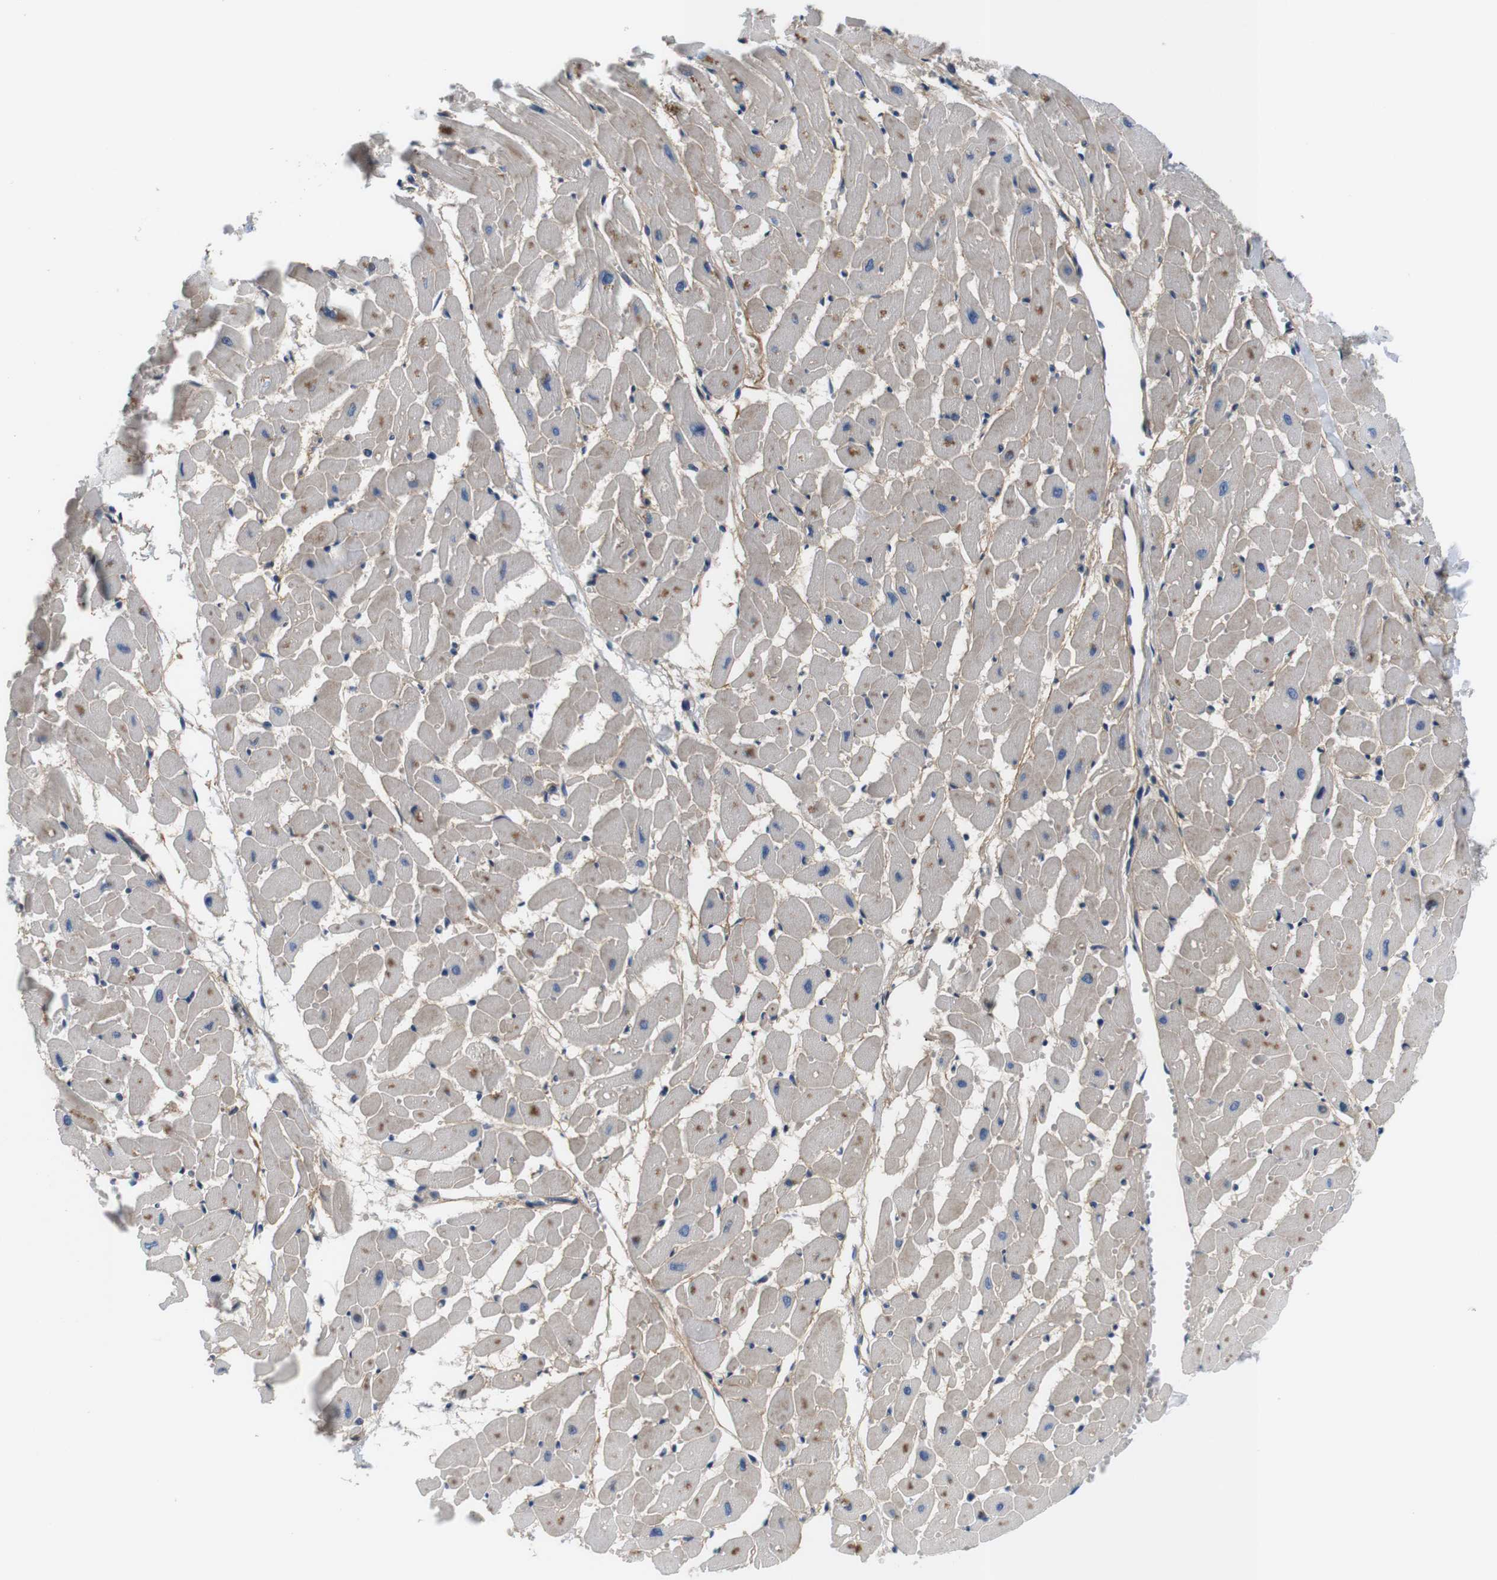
{"staining": {"intensity": "moderate", "quantity": "<25%", "location": "cytoplasmic/membranous"}, "tissue": "heart muscle", "cell_type": "Cardiomyocytes", "image_type": "normal", "snomed": [{"axis": "morphology", "description": "Normal tissue, NOS"}, {"axis": "topography", "description": "Heart"}], "caption": "A brown stain labels moderate cytoplasmic/membranous expression of a protein in cardiomyocytes of benign human heart muscle.", "gene": "SLC30A1", "patient": {"sex": "female", "age": 19}}